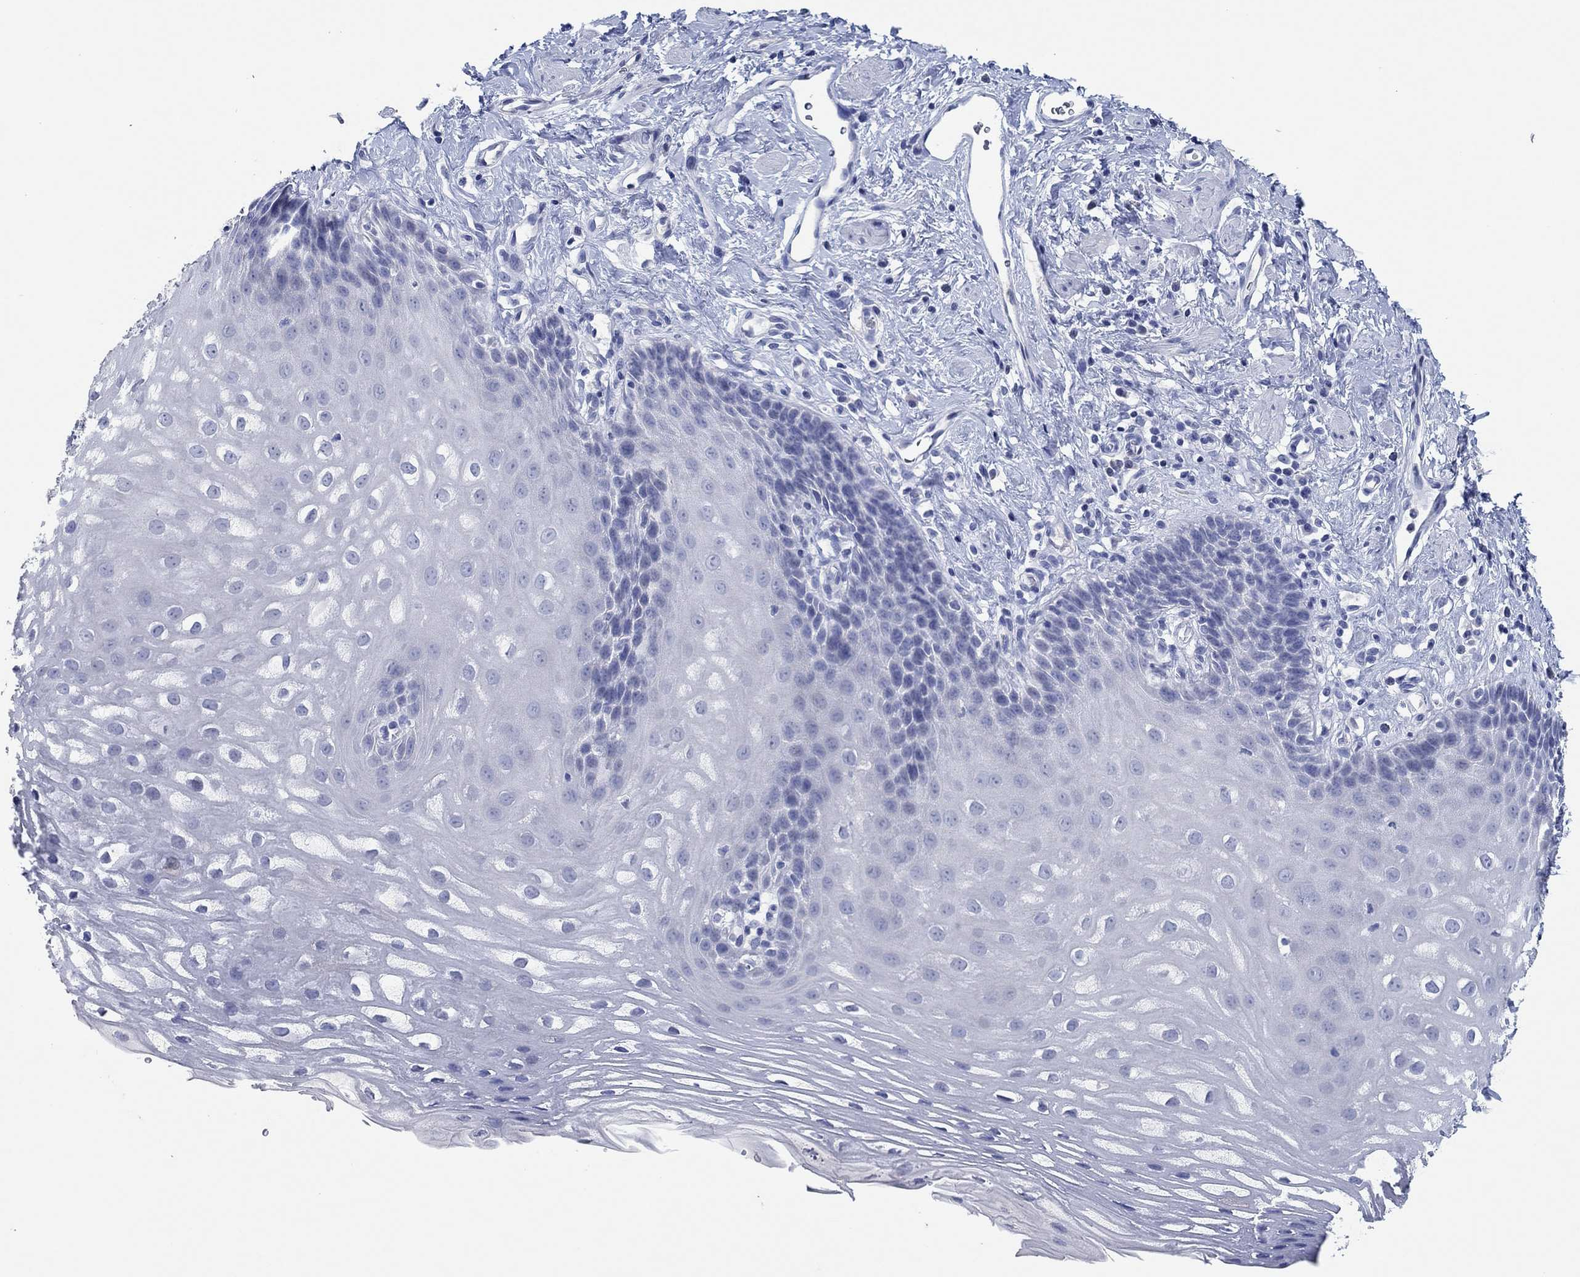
{"staining": {"intensity": "negative", "quantity": "none", "location": "none"}, "tissue": "esophagus", "cell_type": "Squamous epithelial cells", "image_type": "normal", "snomed": [{"axis": "morphology", "description": "Normal tissue, NOS"}, {"axis": "topography", "description": "Esophagus"}], "caption": "DAB (3,3'-diaminobenzidine) immunohistochemical staining of unremarkable esophagus shows no significant staining in squamous epithelial cells.", "gene": "POU5F1", "patient": {"sex": "male", "age": 64}}